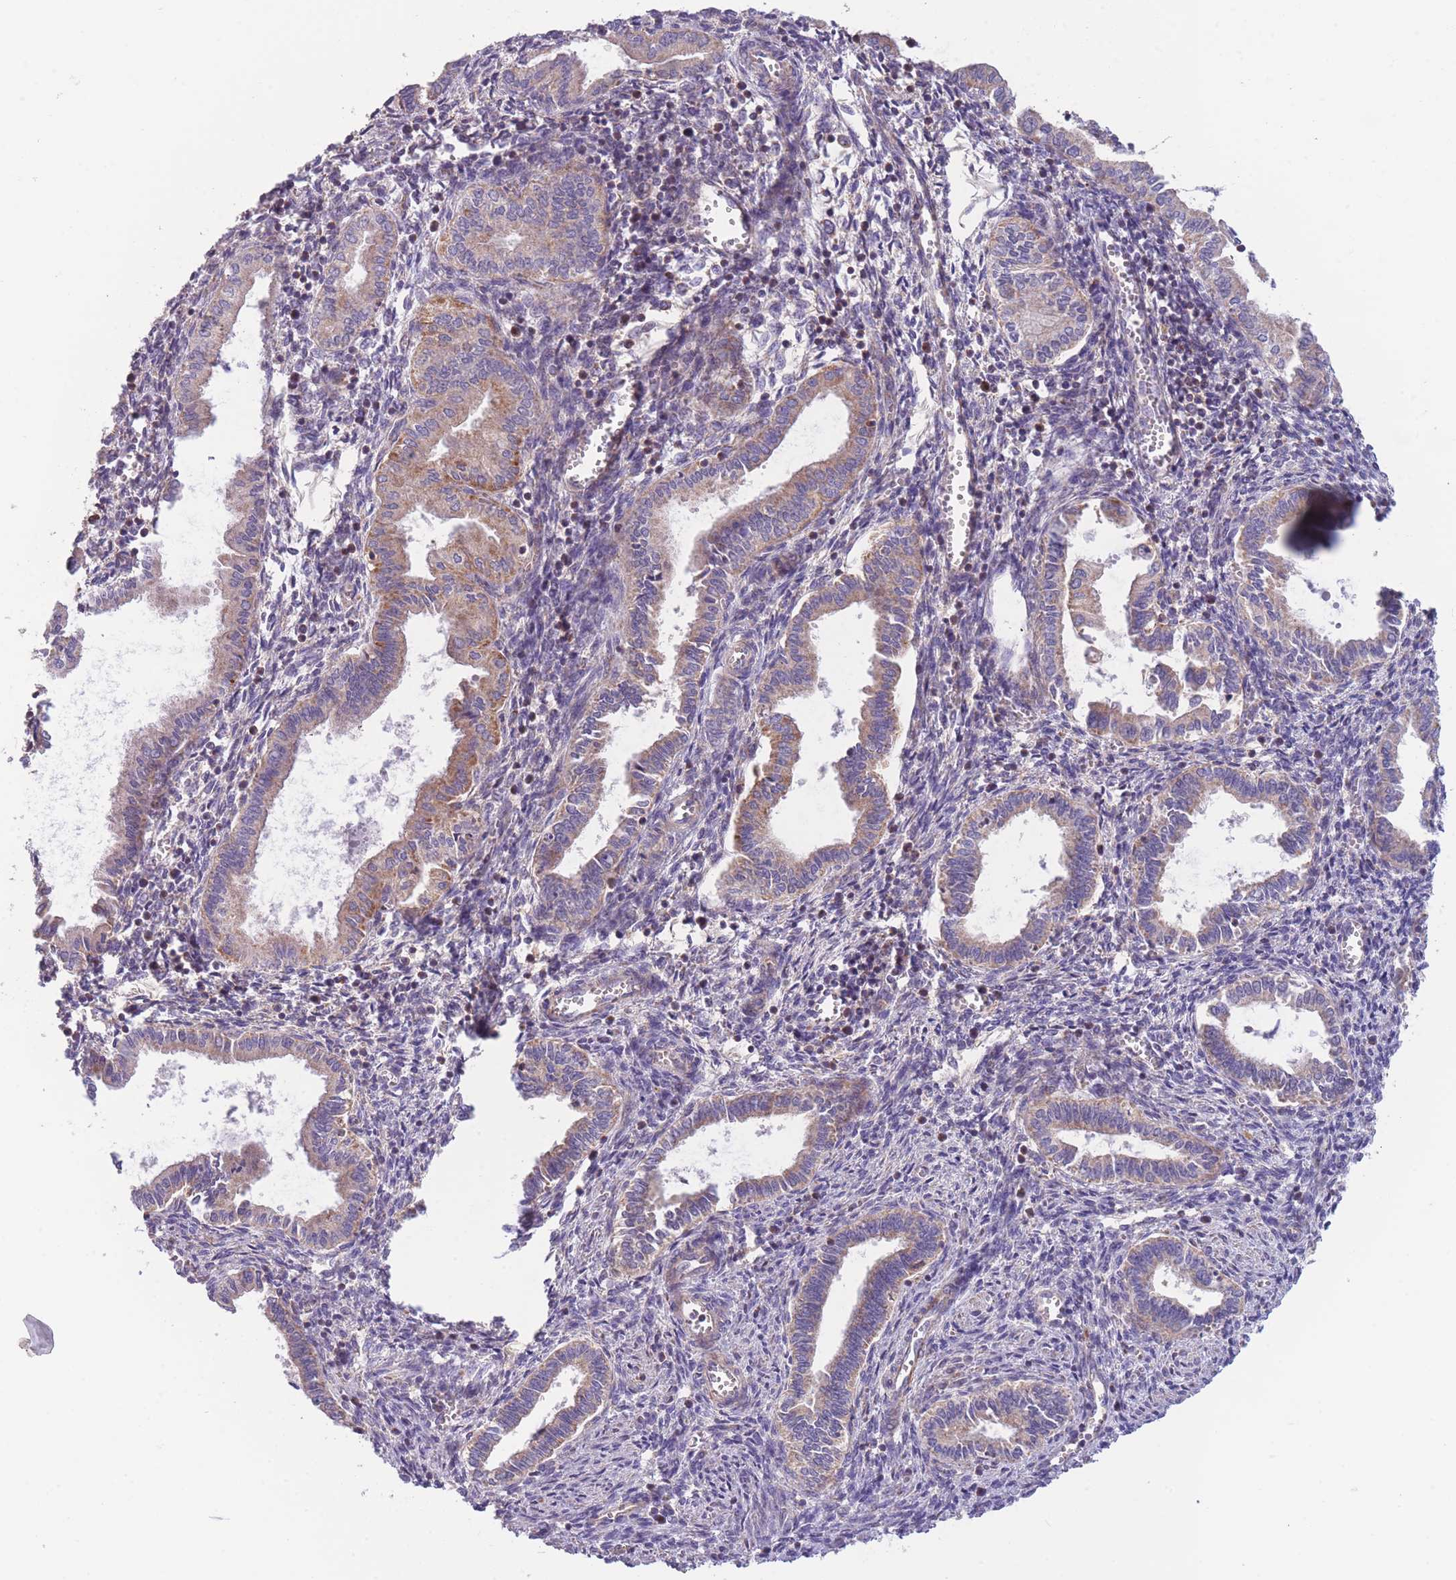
{"staining": {"intensity": "weak", "quantity": "25%-75%", "location": "cytoplasmic/membranous"}, "tissue": "endometrium", "cell_type": "Cells in endometrial stroma", "image_type": "normal", "snomed": [{"axis": "morphology", "description": "Normal tissue, NOS"}, {"axis": "topography", "description": "Endometrium"}], "caption": "Cells in endometrial stroma show weak cytoplasmic/membranous positivity in approximately 25%-75% of cells in unremarkable endometrium.", "gene": "SLC25A42", "patient": {"sex": "female", "age": 37}}